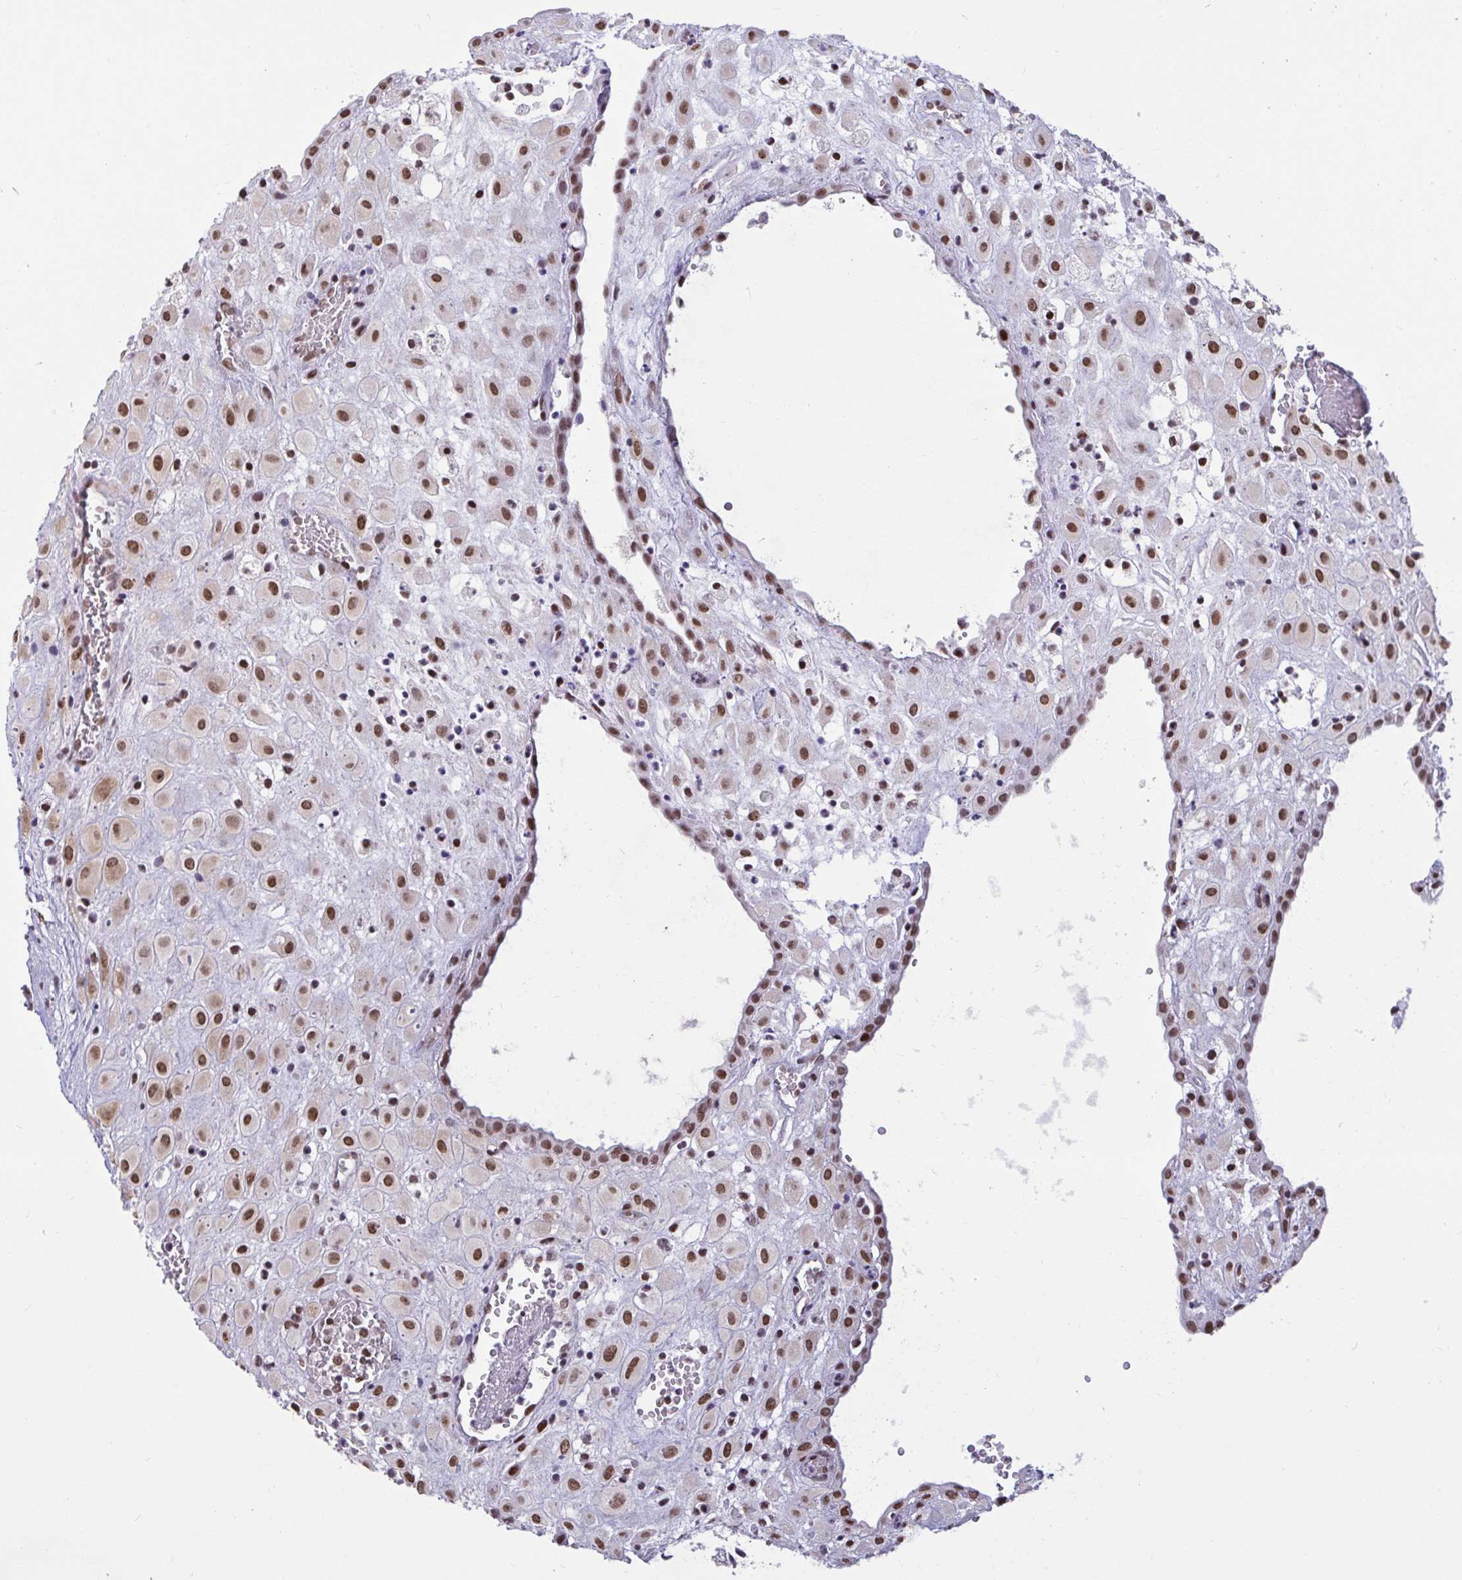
{"staining": {"intensity": "moderate", "quantity": ">75%", "location": "nuclear"}, "tissue": "placenta", "cell_type": "Decidual cells", "image_type": "normal", "snomed": [{"axis": "morphology", "description": "Normal tissue, NOS"}, {"axis": "topography", "description": "Placenta"}], "caption": "The histopathology image reveals immunohistochemical staining of unremarkable placenta. There is moderate nuclear expression is present in about >75% of decidual cells.", "gene": "CBFA2T2", "patient": {"sex": "female", "age": 24}}